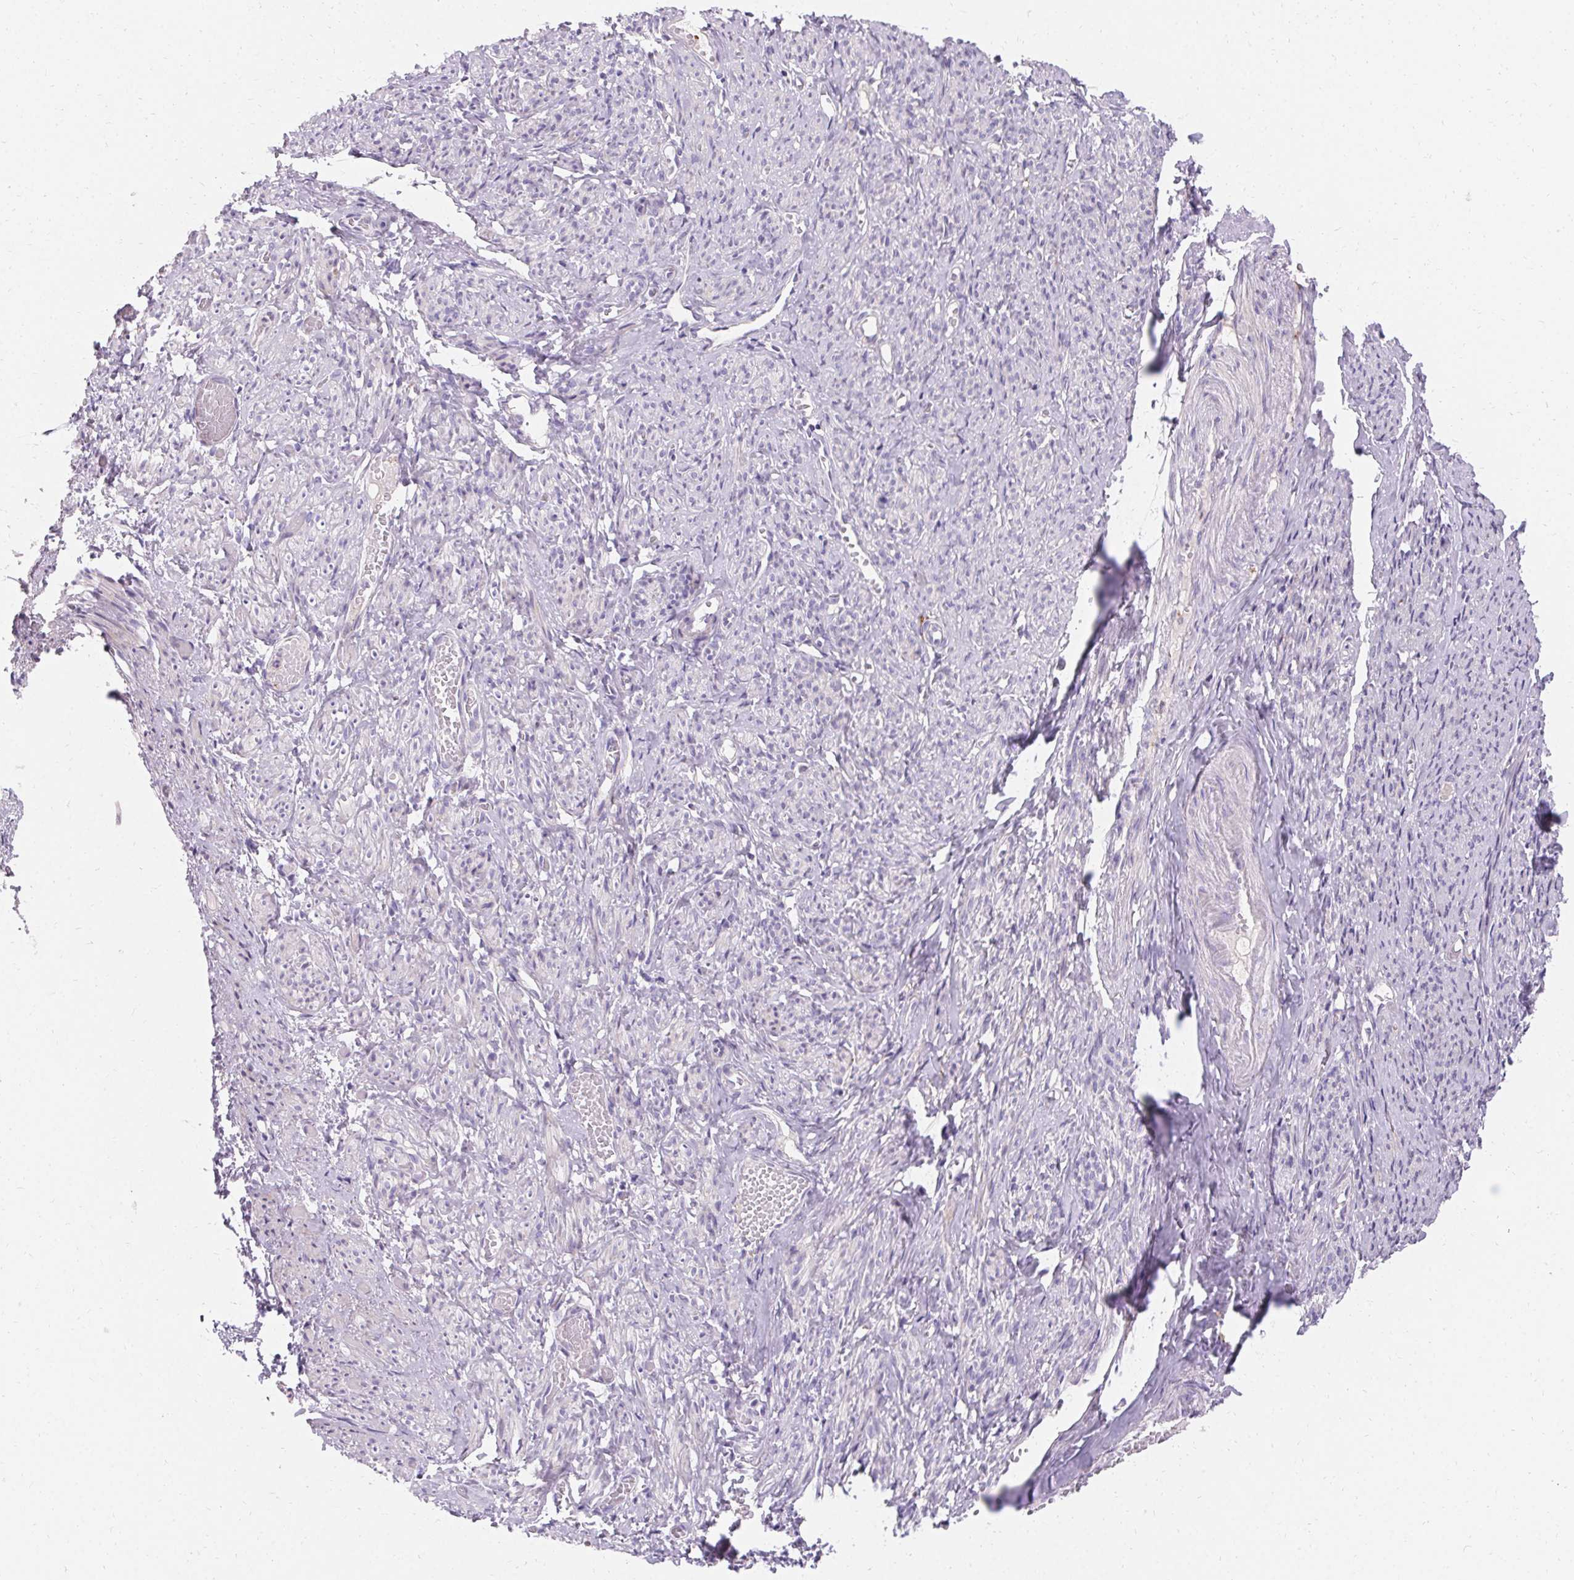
{"staining": {"intensity": "negative", "quantity": "none", "location": "none"}, "tissue": "smooth muscle", "cell_type": "Smooth muscle cells", "image_type": "normal", "snomed": [{"axis": "morphology", "description": "Normal tissue, NOS"}, {"axis": "topography", "description": "Smooth muscle"}], "caption": "Smooth muscle cells are negative for protein expression in normal human smooth muscle. (DAB immunohistochemistry visualized using brightfield microscopy, high magnification).", "gene": "TRIP13", "patient": {"sex": "female", "age": 65}}